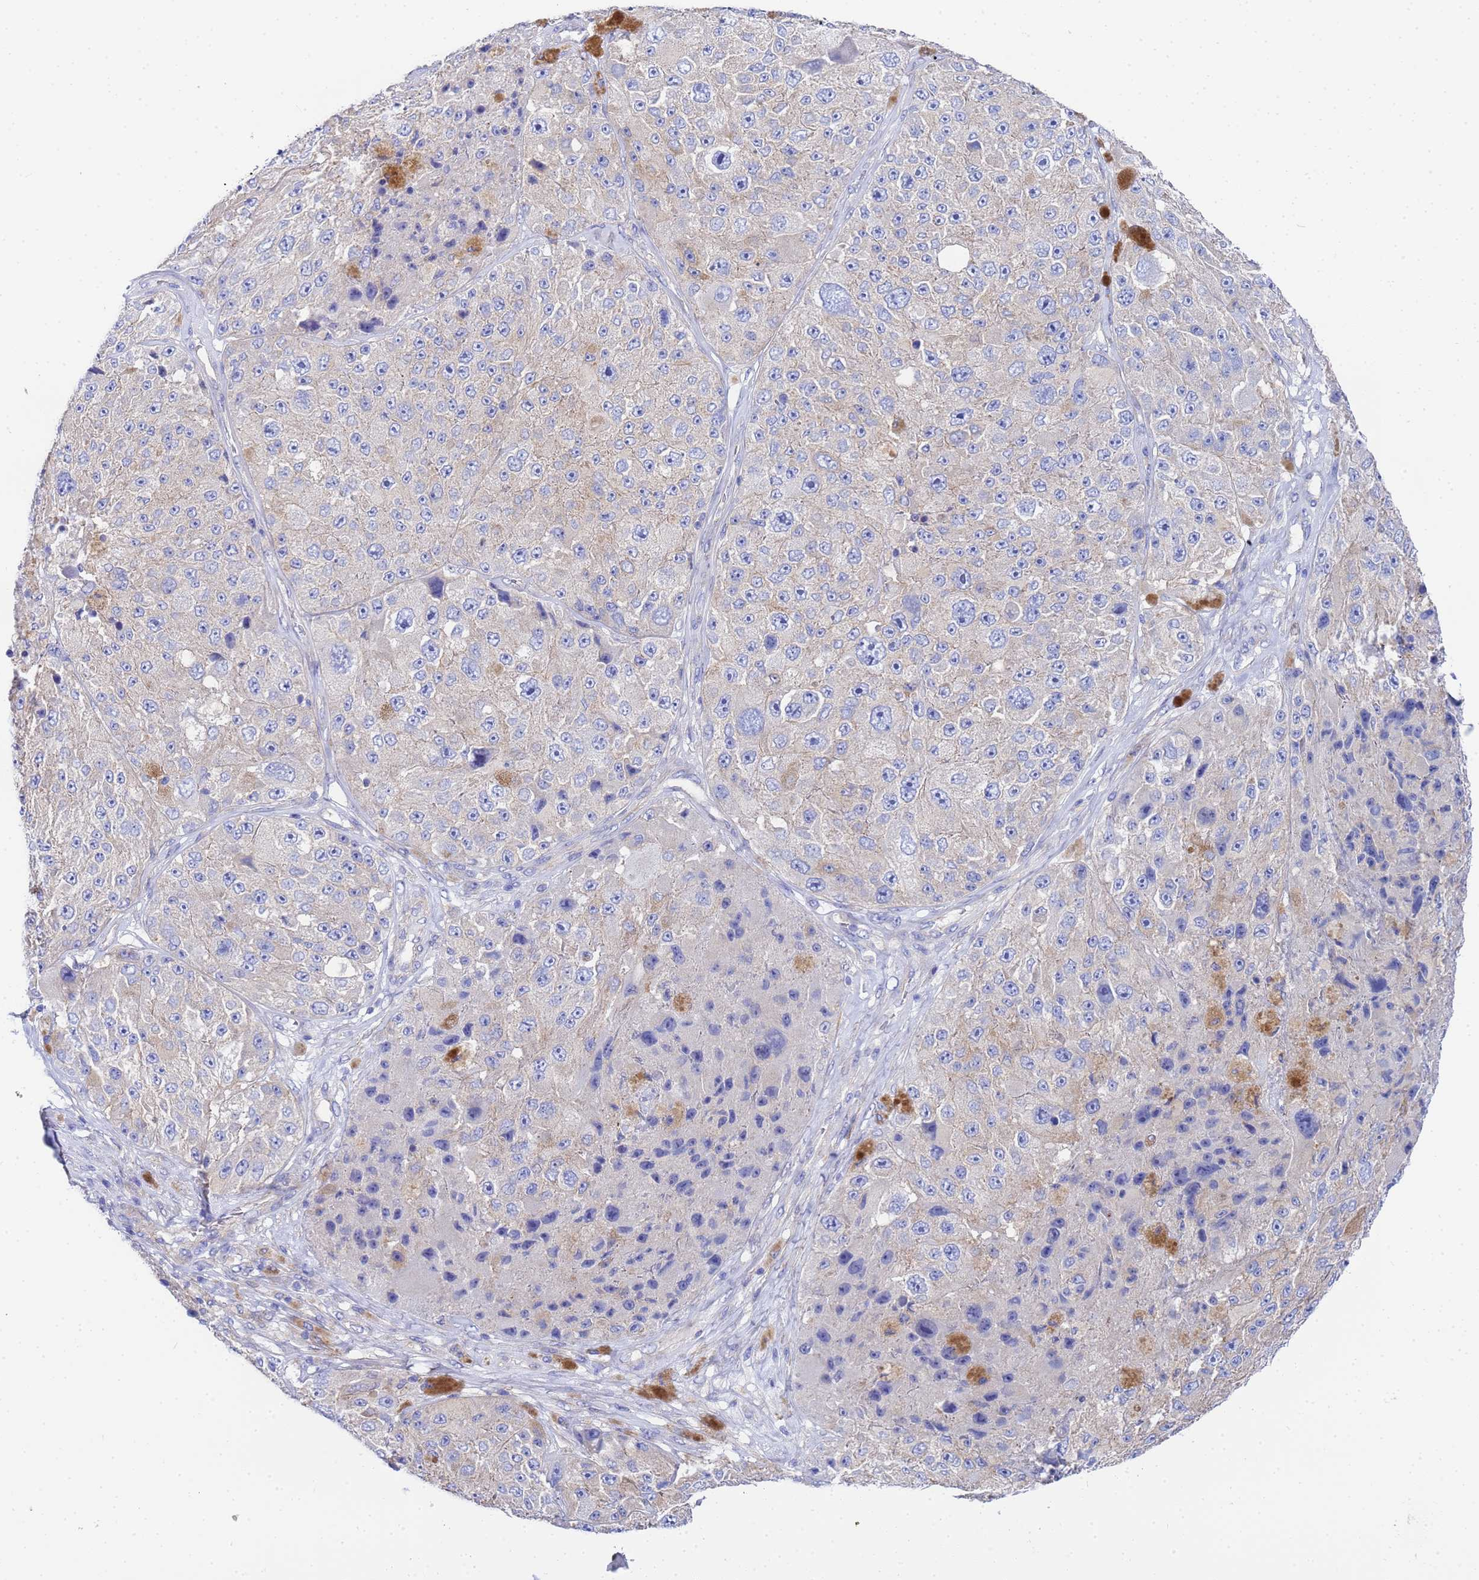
{"staining": {"intensity": "weak", "quantity": "<25%", "location": "cytoplasmic/membranous"}, "tissue": "melanoma", "cell_type": "Tumor cells", "image_type": "cancer", "snomed": [{"axis": "morphology", "description": "Malignant melanoma, Metastatic site"}, {"axis": "topography", "description": "Lymph node"}], "caption": "There is no significant positivity in tumor cells of melanoma.", "gene": "RAB39B", "patient": {"sex": "male", "age": 62}}